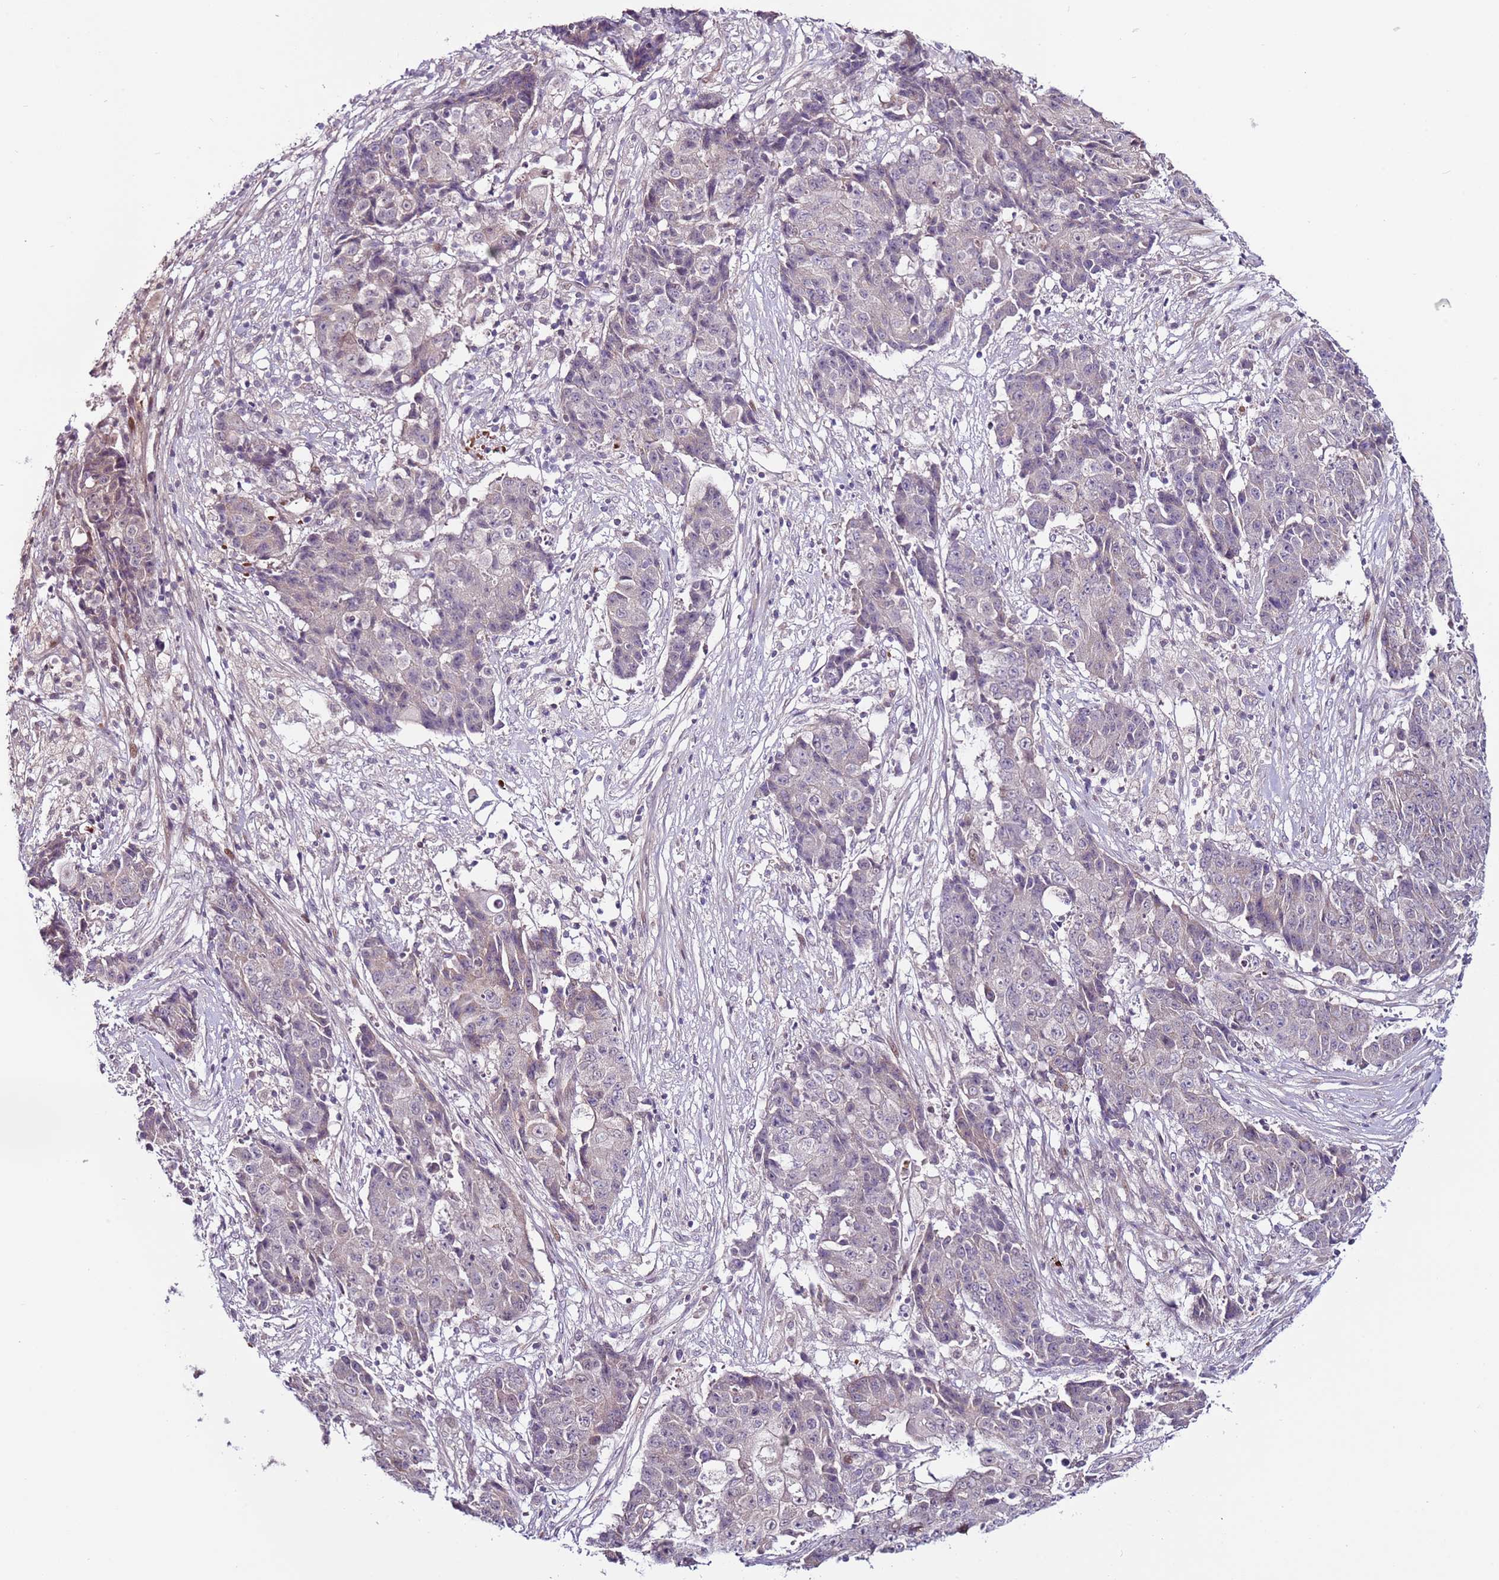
{"staining": {"intensity": "negative", "quantity": "none", "location": "none"}, "tissue": "ovarian cancer", "cell_type": "Tumor cells", "image_type": "cancer", "snomed": [{"axis": "morphology", "description": "Carcinoma, endometroid"}, {"axis": "topography", "description": "Ovary"}], "caption": "This is a micrograph of immunohistochemistry (IHC) staining of endometroid carcinoma (ovarian), which shows no positivity in tumor cells.", "gene": "MTG2", "patient": {"sex": "female", "age": 42}}